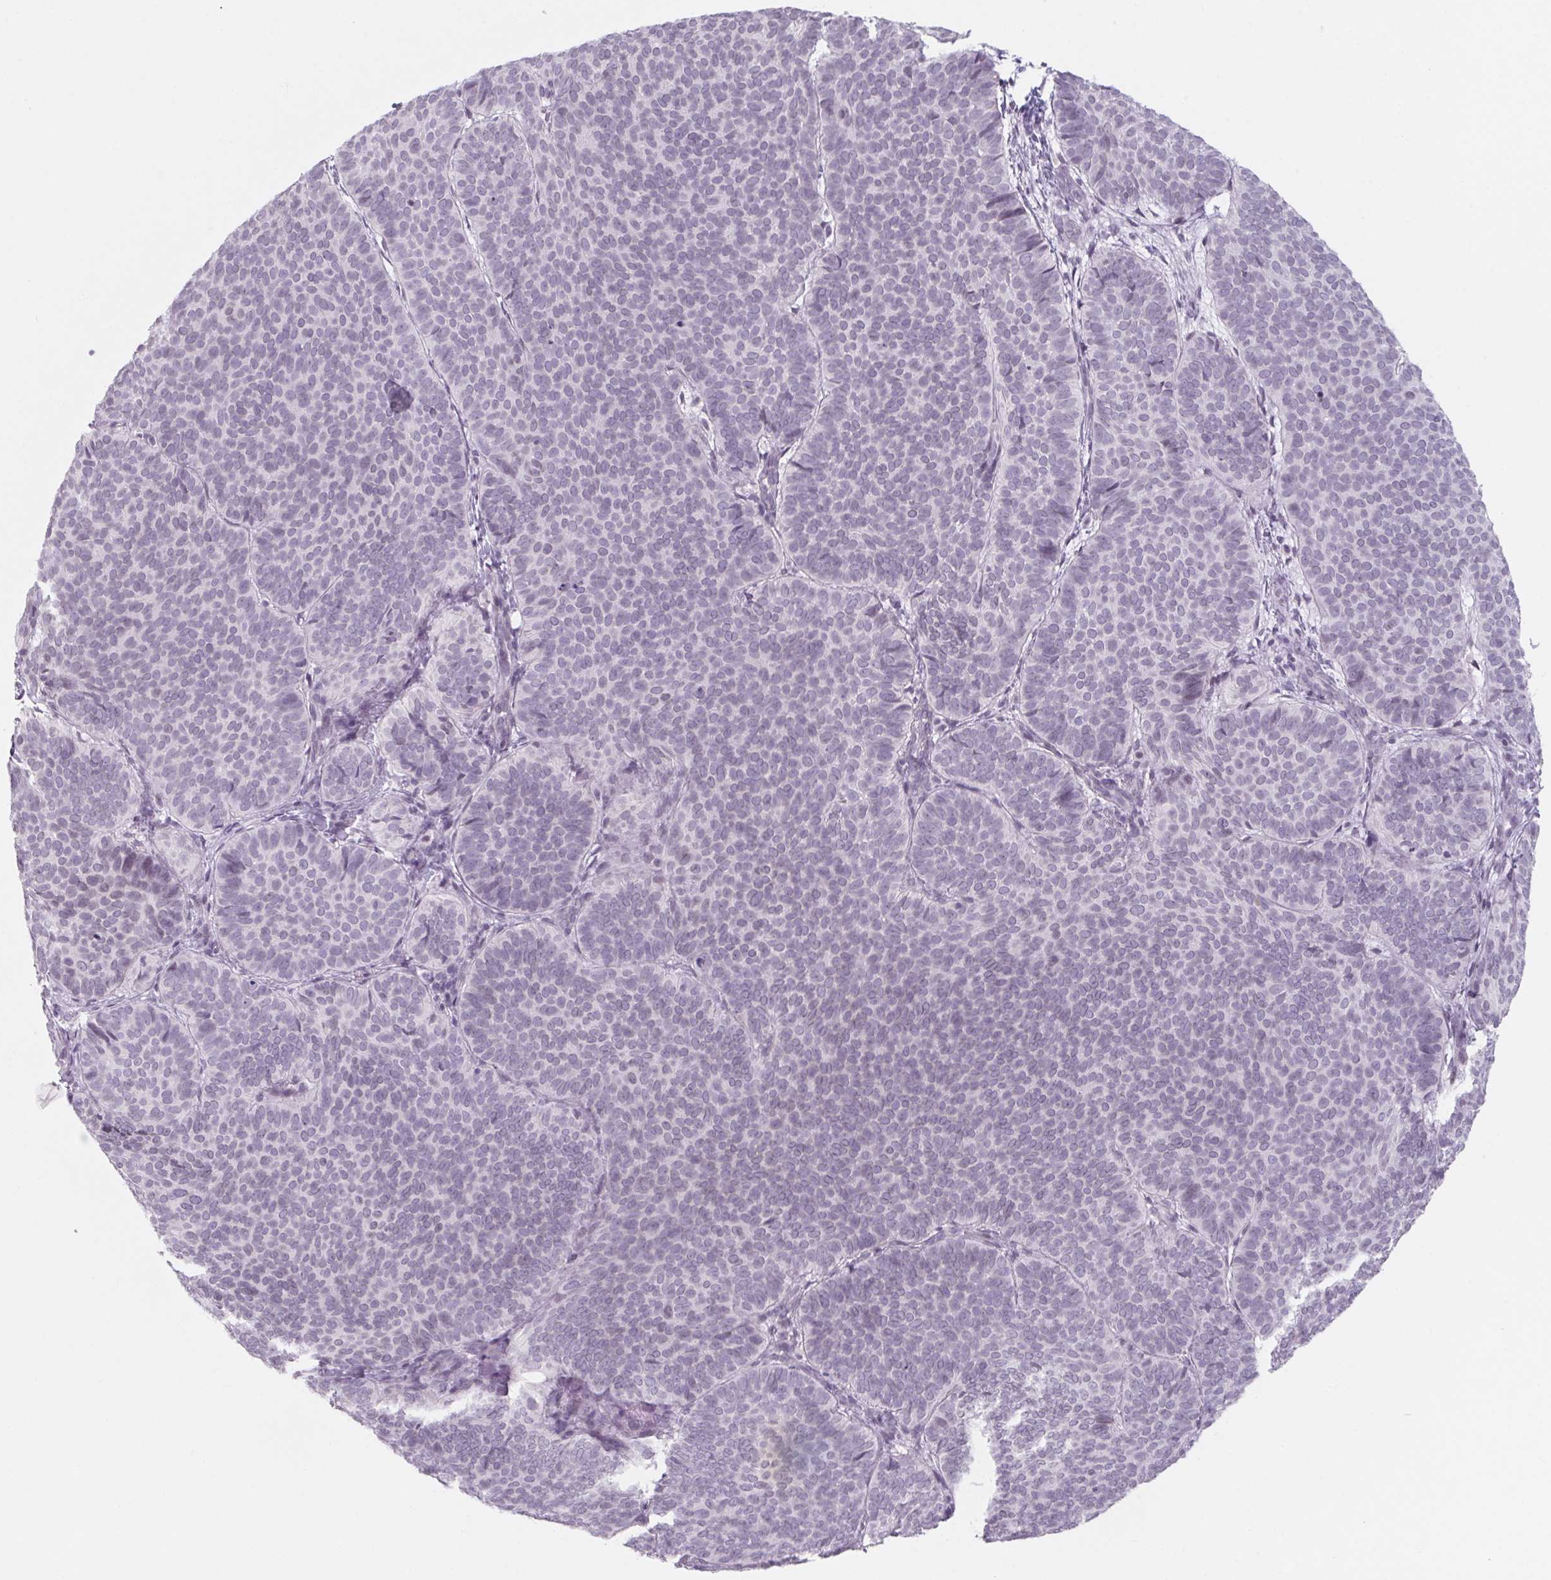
{"staining": {"intensity": "negative", "quantity": "none", "location": "none"}, "tissue": "skin cancer", "cell_type": "Tumor cells", "image_type": "cancer", "snomed": [{"axis": "morphology", "description": "Basal cell carcinoma"}, {"axis": "topography", "description": "Skin"}], "caption": "This is an immunohistochemistry (IHC) photomicrograph of human skin cancer. There is no staining in tumor cells.", "gene": "KCNQ2", "patient": {"sex": "male", "age": 57}}